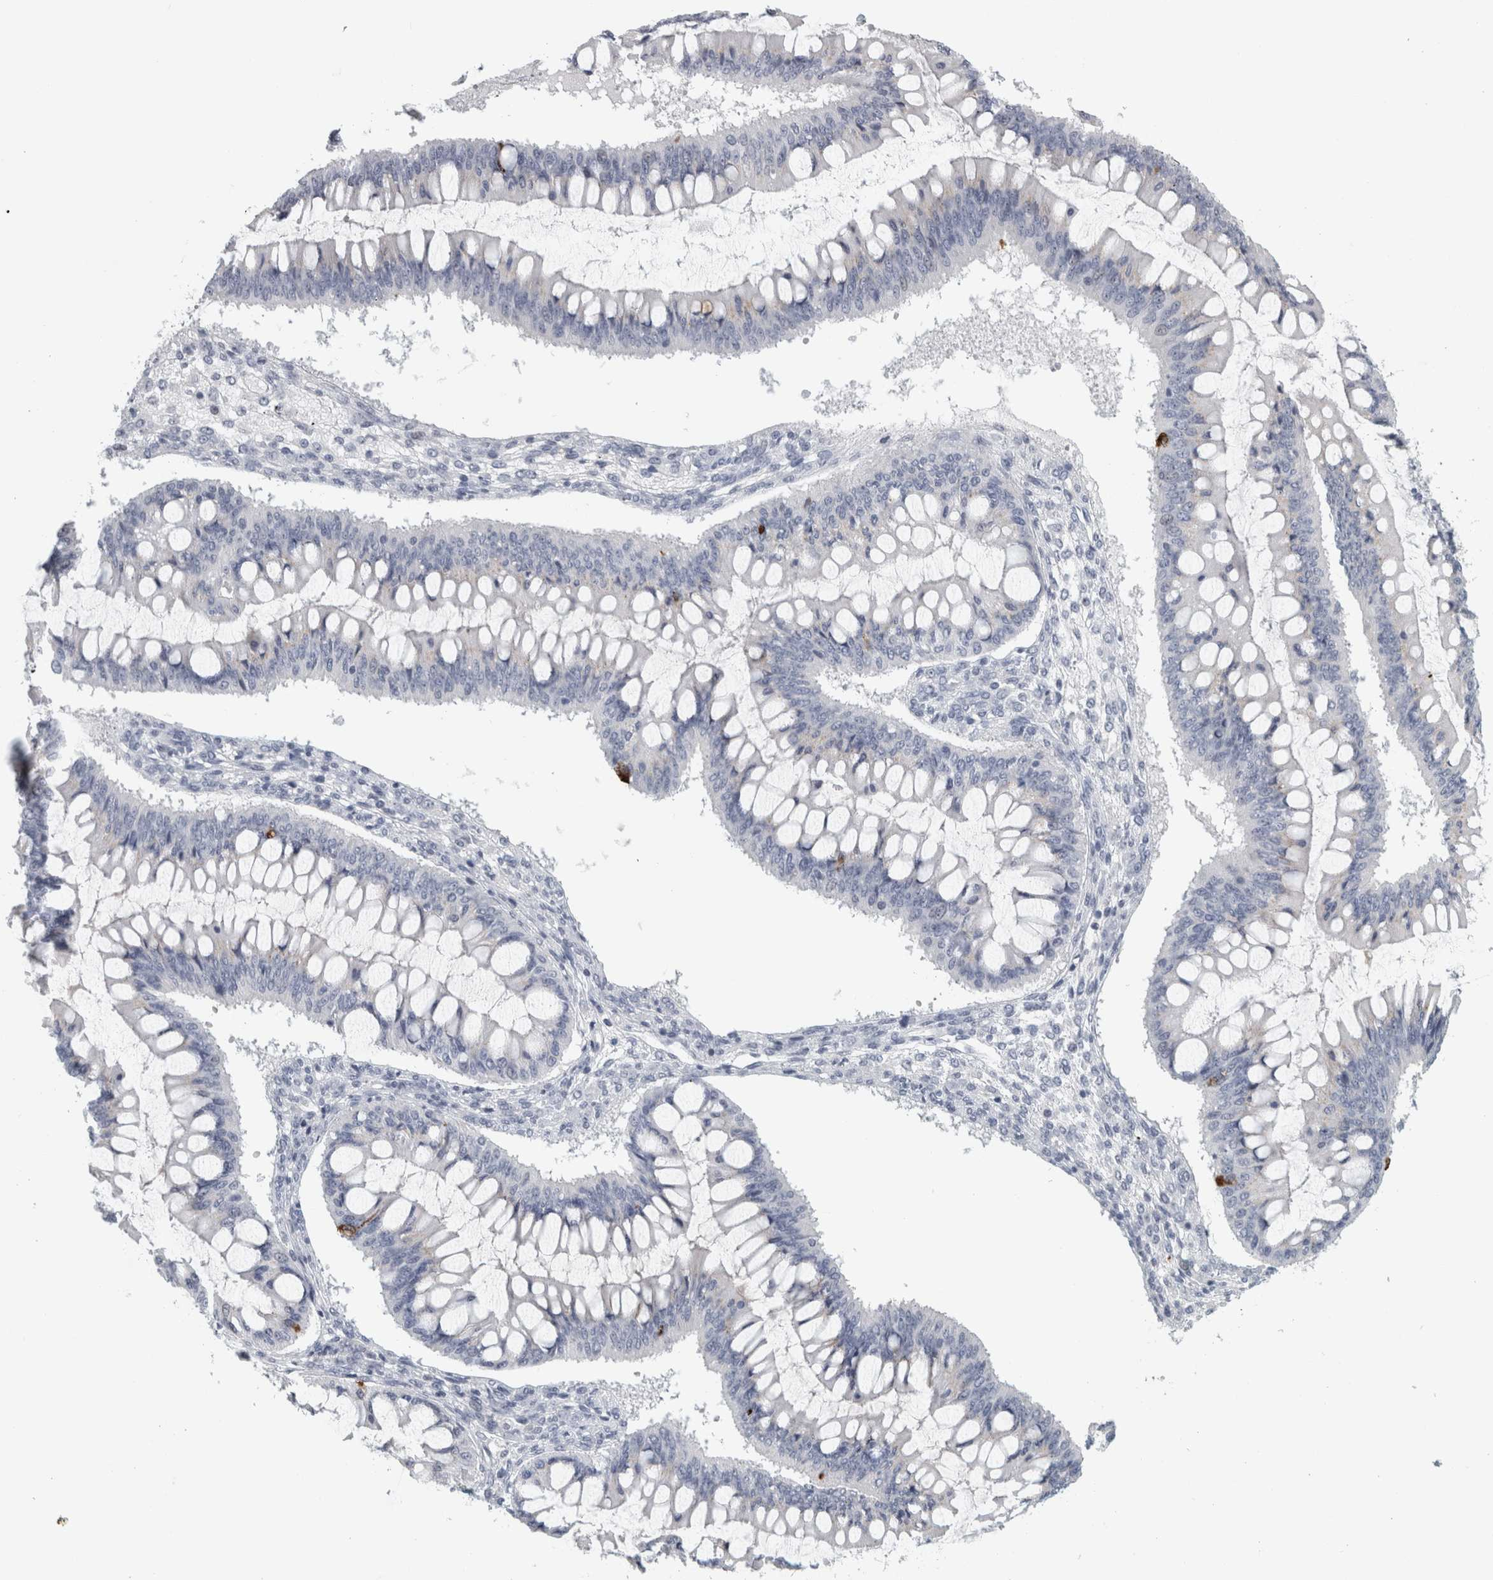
{"staining": {"intensity": "strong", "quantity": "<25%", "location": "cytoplasmic/membranous"}, "tissue": "ovarian cancer", "cell_type": "Tumor cells", "image_type": "cancer", "snomed": [{"axis": "morphology", "description": "Cystadenocarcinoma, mucinous, NOS"}, {"axis": "topography", "description": "Ovary"}], "caption": "The histopathology image demonstrates a brown stain indicating the presence of a protein in the cytoplasmic/membranous of tumor cells in mucinous cystadenocarcinoma (ovarian). (IHC, brightfield microscopy, high magnification).", "gene": "CPE", "patient": {"sex": "female", "age": 73}}